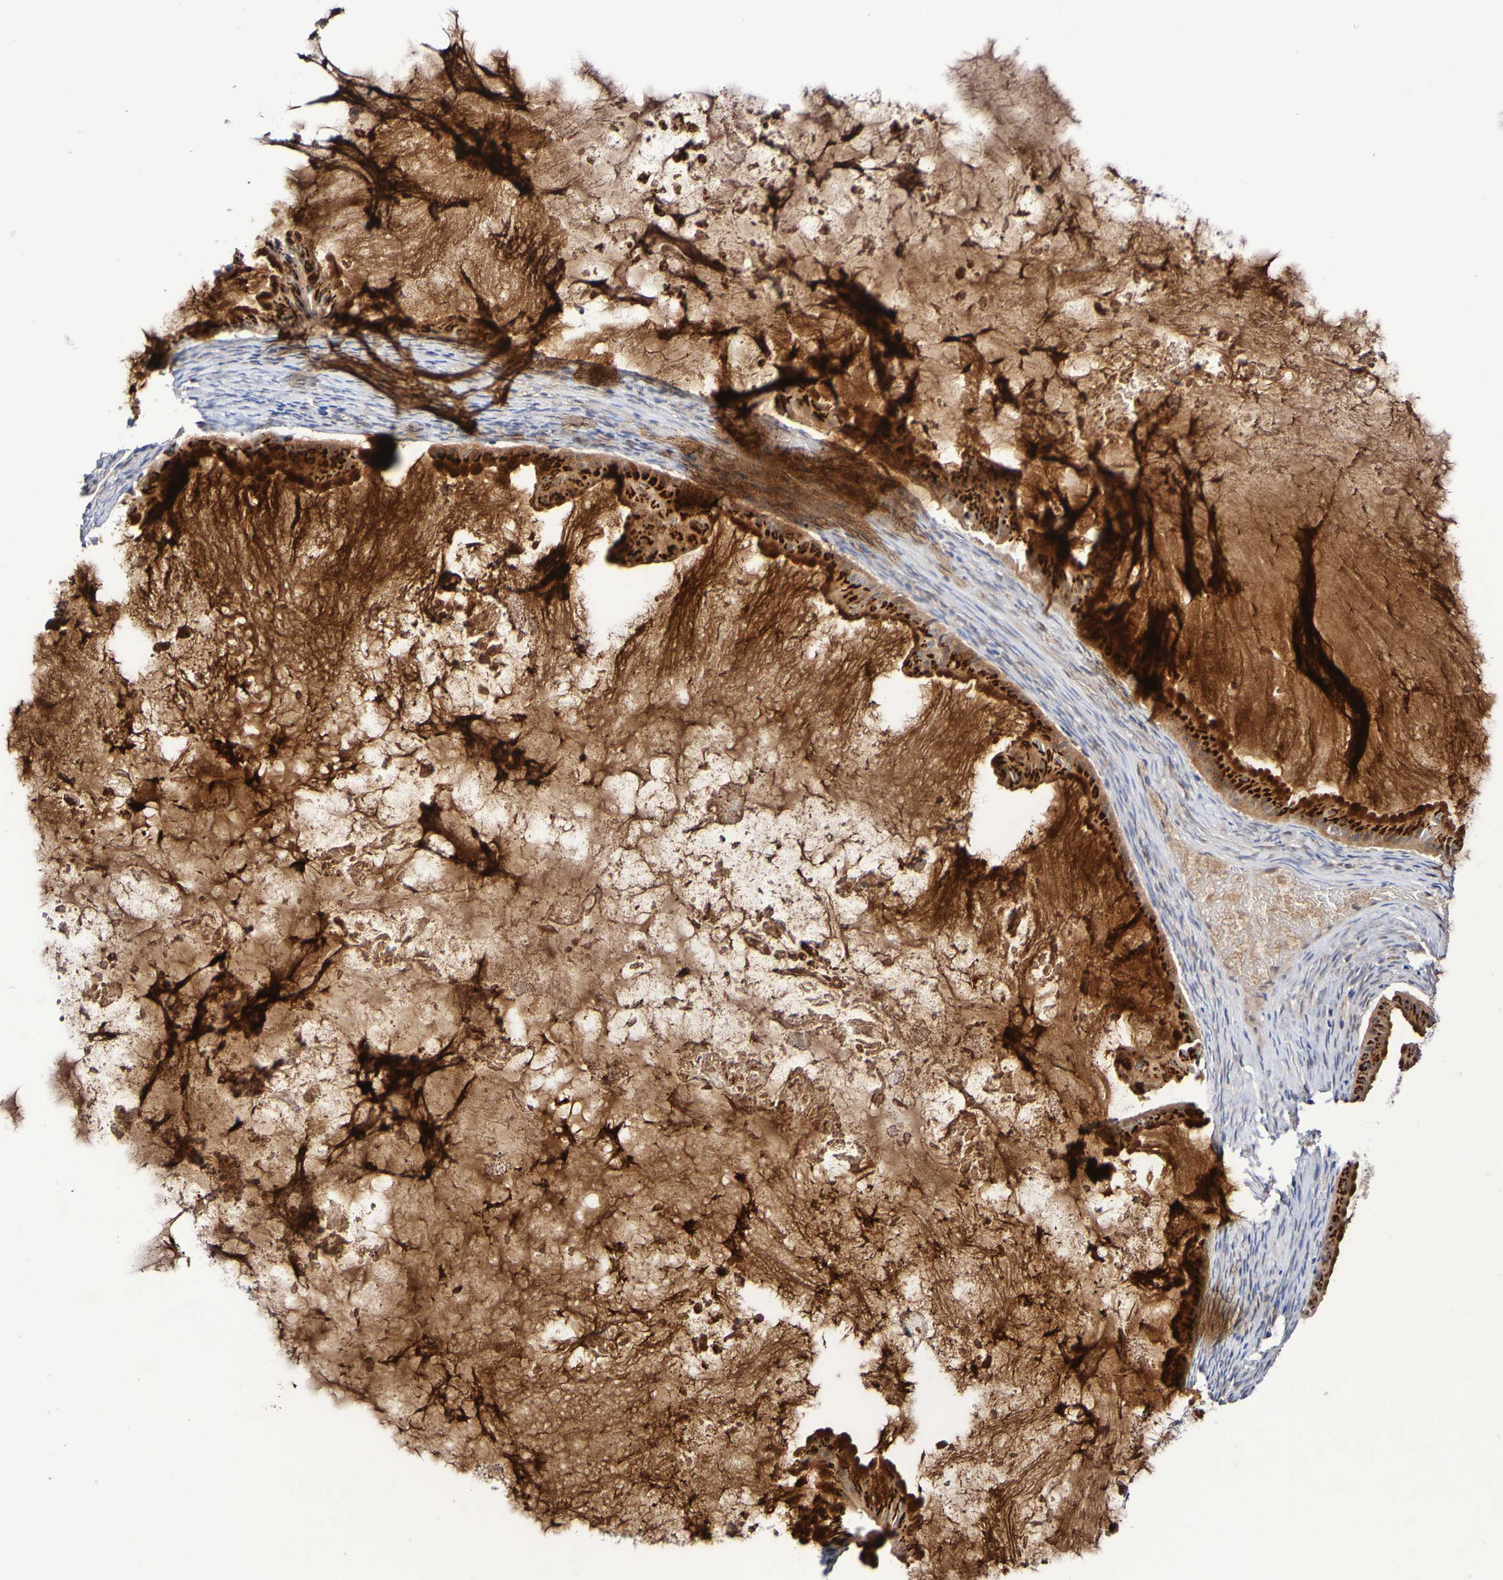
{"staining": {"intensity": "strong", "quantity": ">75%", "location": "cytoplasmic/membranous"}, "tissue": "ovarian cancer", "cell_type": "Tumor cells", "image_type": "cancer", "snomed": [{"axis": "morphology", "description": "Cystadenocarcinoma, mucinous, NOS"}, {"axis": "topography", "description": "Ovary"}], "caption": "IHC of mucinous cystadenocarcinoma (ovarian) exhibits high levels of strong cytoplasmic/membranous expression in about >75% of tumor cells.", "gene": "PTP4A2", "patient": {"sex": "female", "age": 61}}